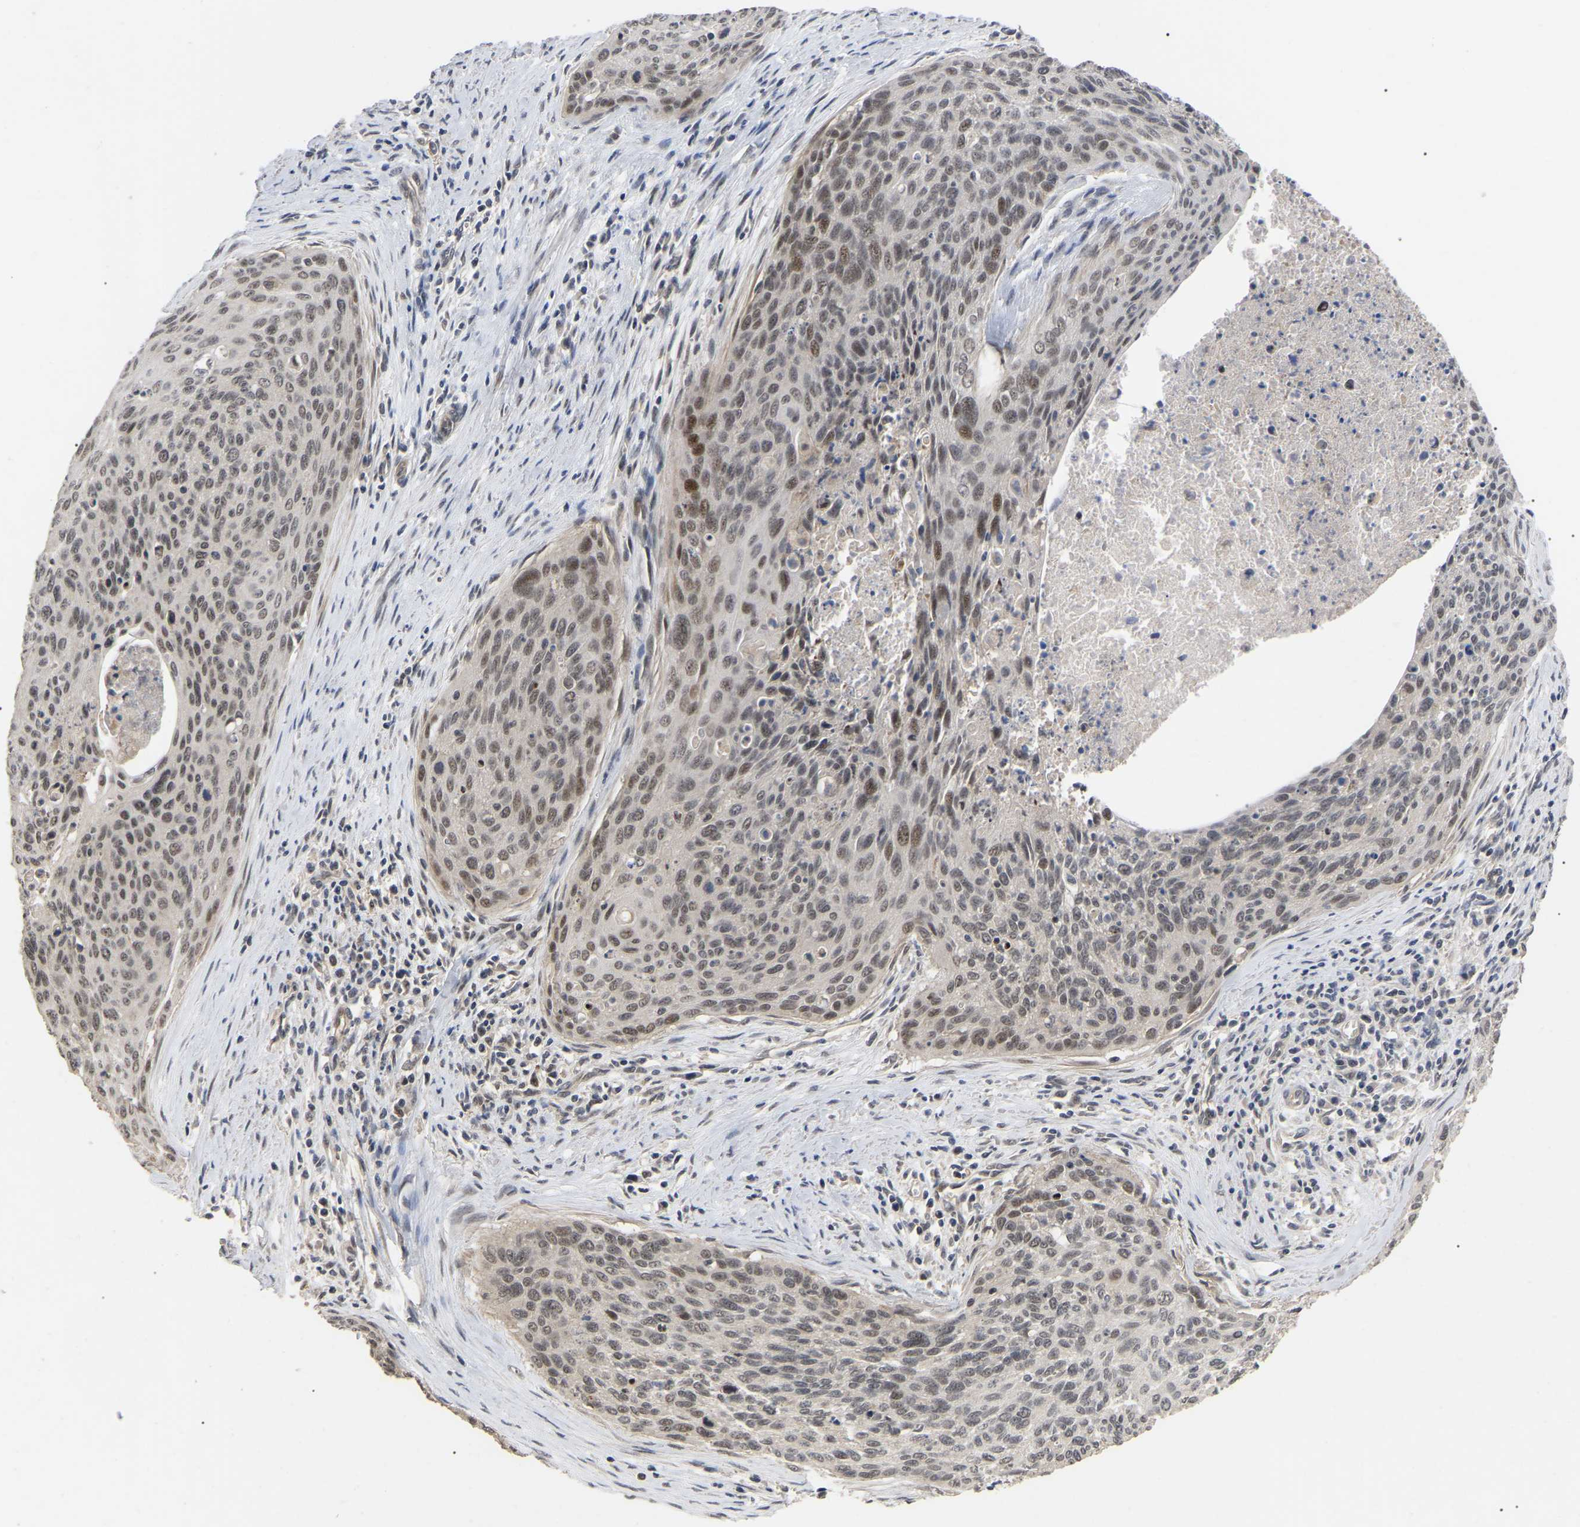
{"staining": {"intensity": "moderate", "quantity": "25%-75%", "location": "nuclear"}, "tissue": "cervical cancer", "cell_type": "Tumor cells", "image_type": "cancer", "snomed": [{"axis": "morphology", "description": "Squamous cell carcinoma, NOS"}, {"axis": "topography", "description": "Cervix"}], "caption": "Immunohistochemical staining of cervical cancer (squamous cell carcinoma) demonstrates medium levels of moderate nuclear staining in about 25%-75% of tumor cells.", "gene": "JAZF1", "patient": {"sex": "female", "age": 55}}